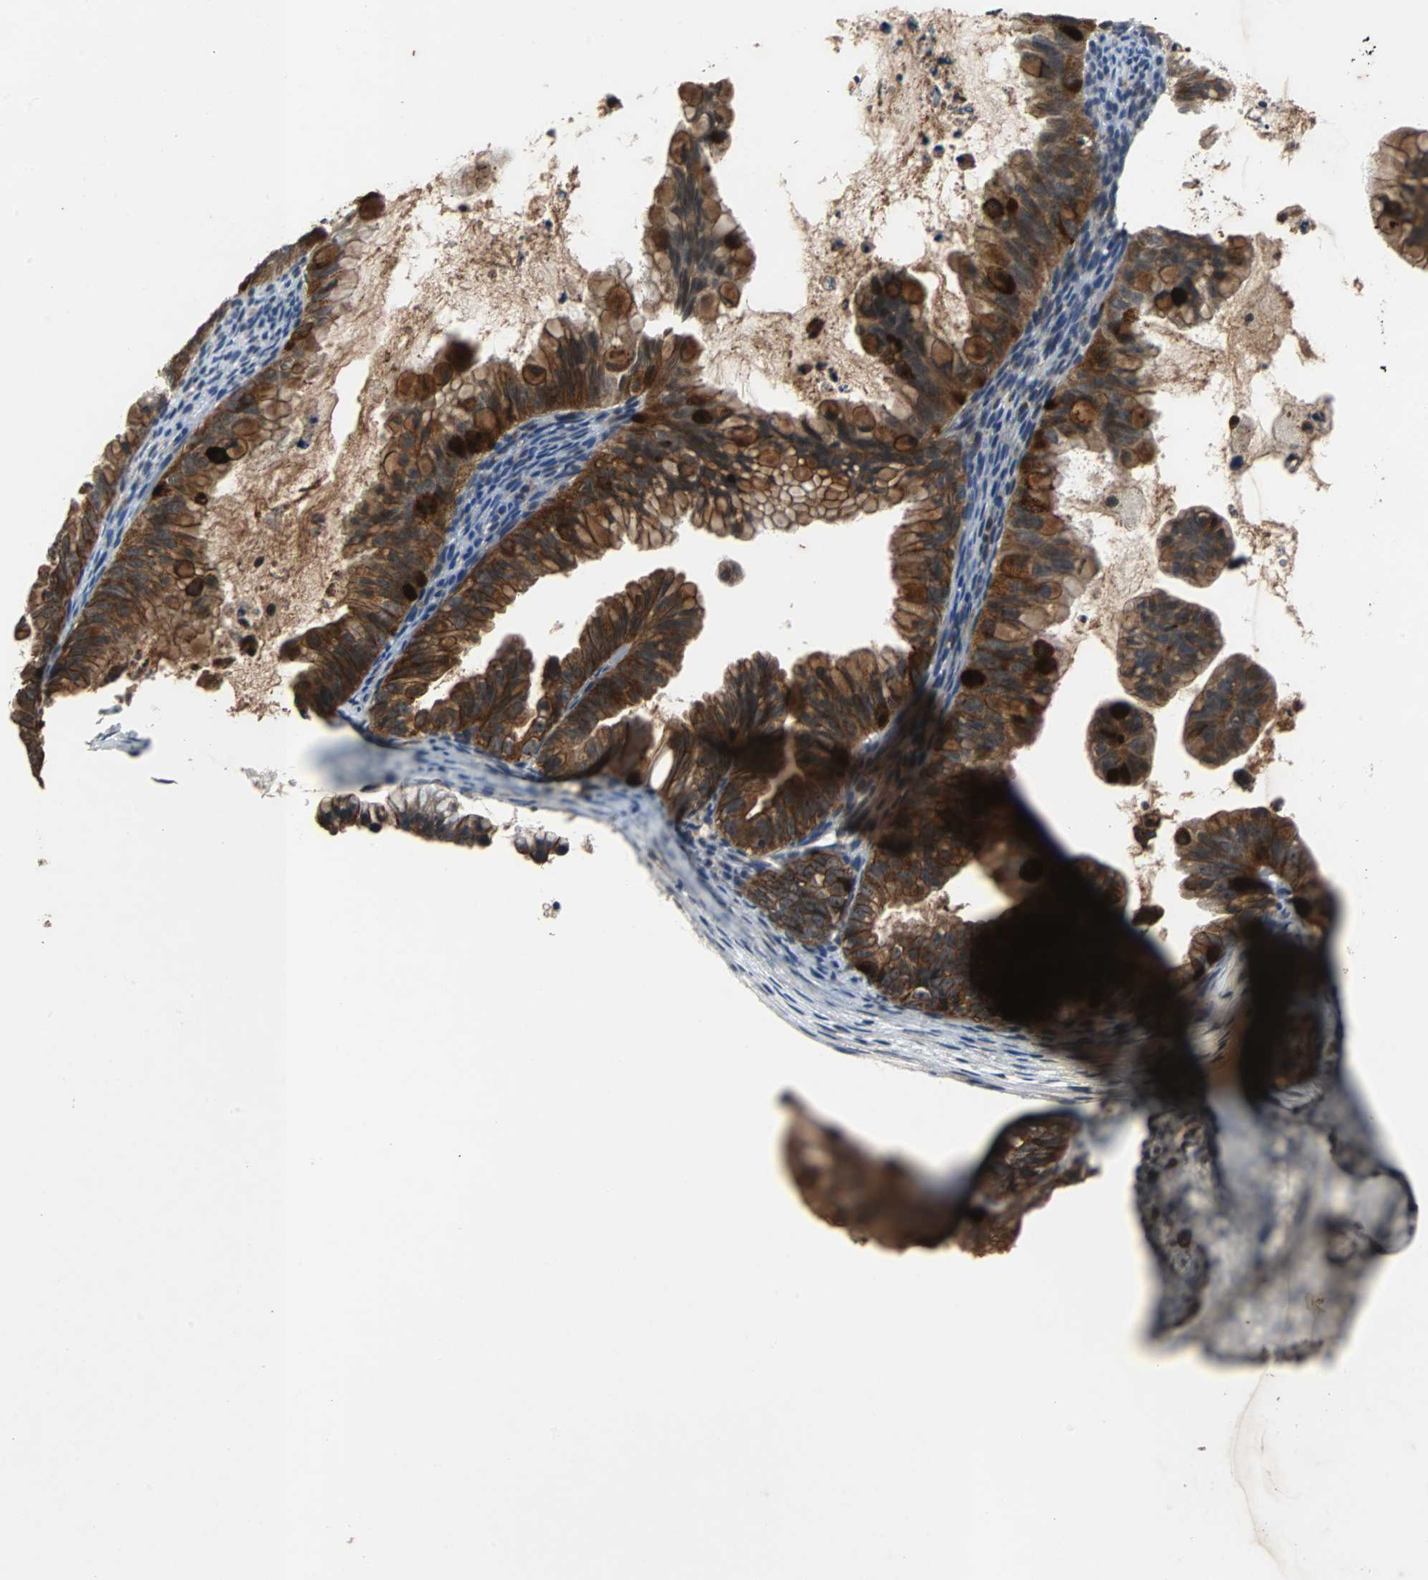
{"staining": {"intensity": "strong", "quantity": ">75%", "location": "cytoplasmic/membranous"}, "tissue": "ovarian cancer", "cell_type": "Tumor cells", "image_type": "cancer", "snomed": [{"axis": "morphology", "description": "Cystadenocarcinoma, mucinous, NOS"}, {"axis": "topography", "description": "Ovary"}], "caption": "Ovarian mucinous cystadenocarcinoma stained with a brown dye displays strong cytoplasmic/membranous positive expression in about >75% of tumor cells.", "gene": "LSR", "patient": {"sex": "female", "age": 36}}